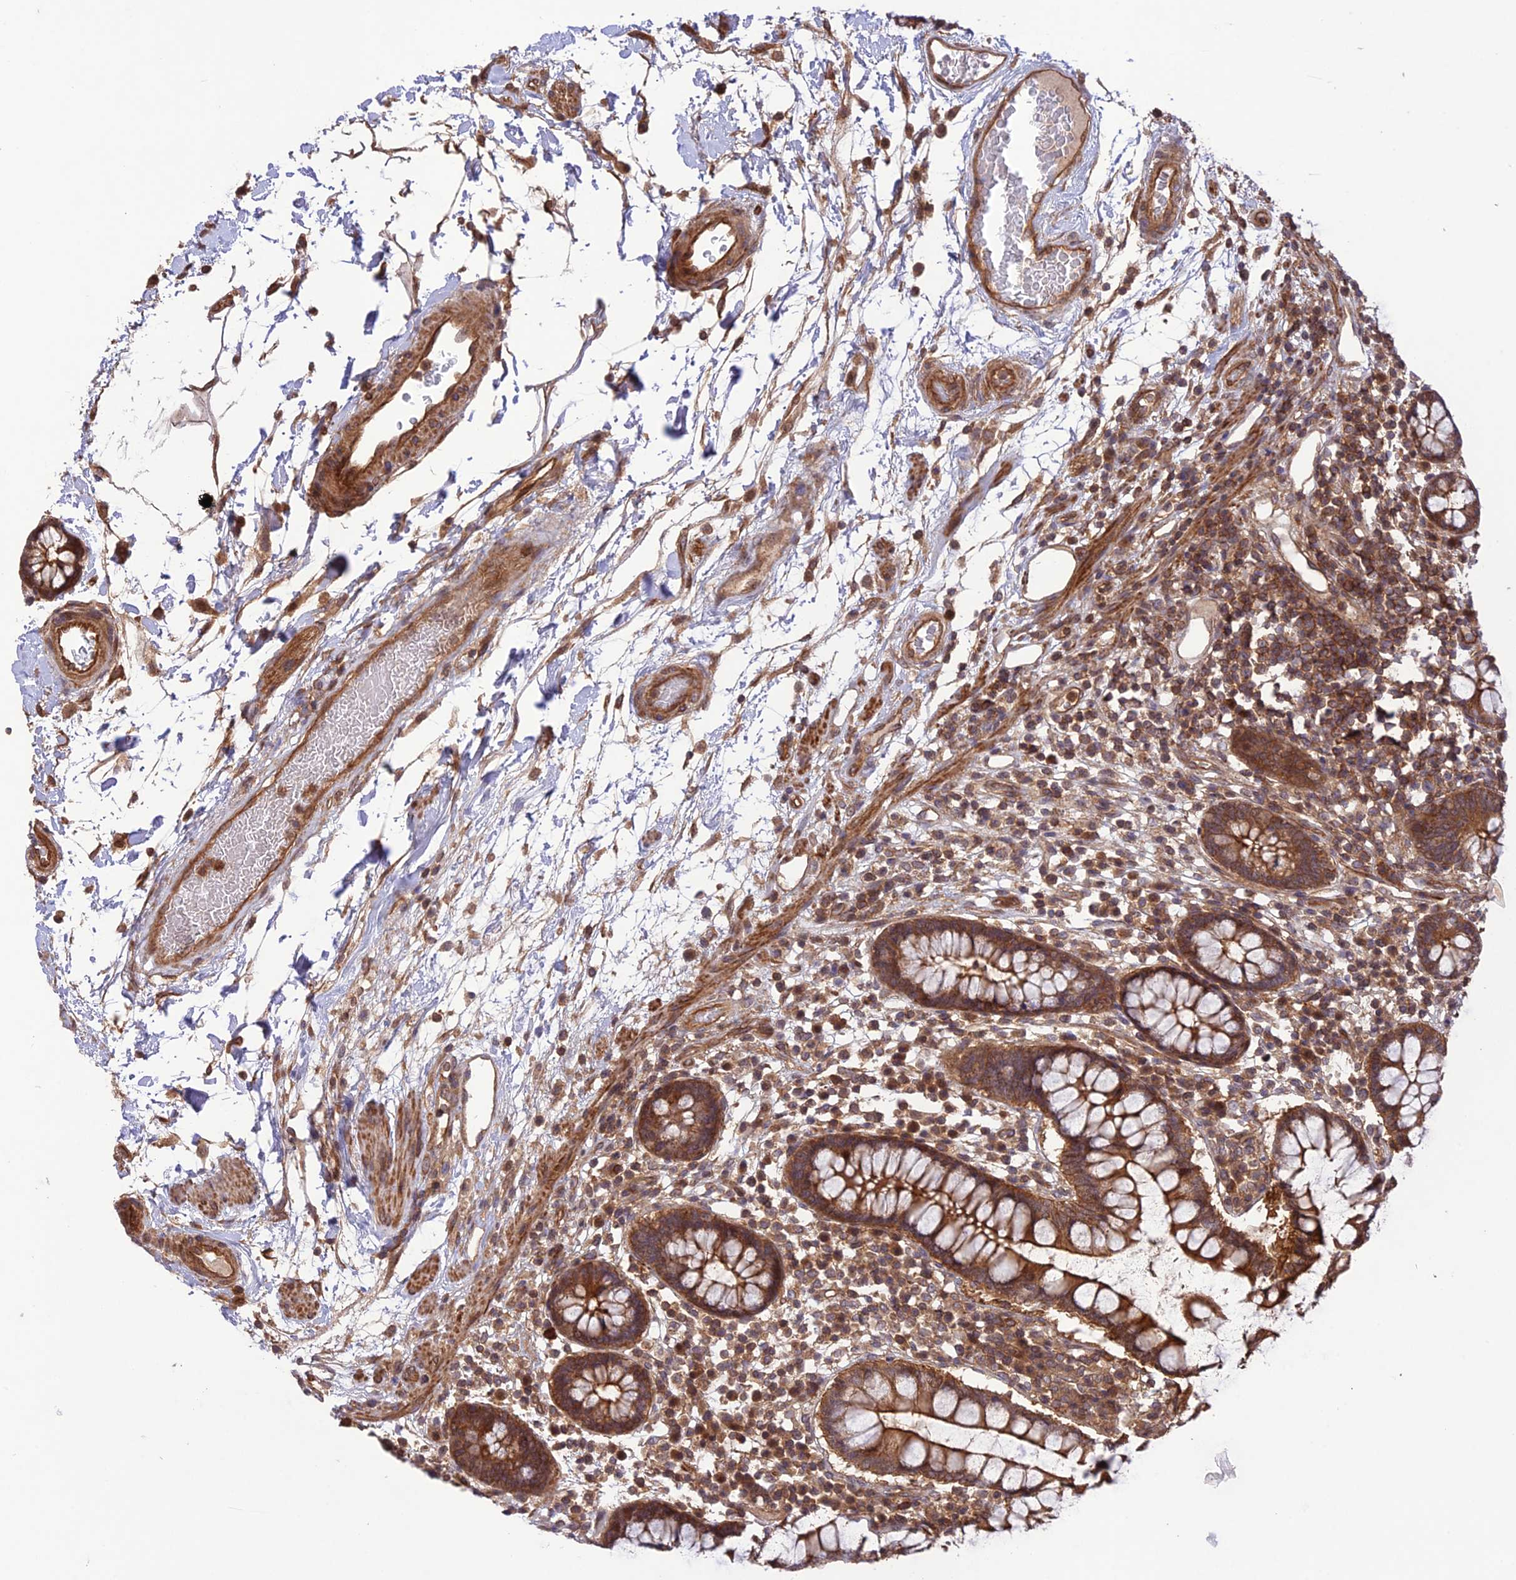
{"staining": {"intensity": "strong", "quantity": ">75%", "location": "cytoplasmic/membranous"}, "tissue": "colon", "cell_type": "Endothelial cells", "image_type": "normal", "snomed": [{"axis": "morphology", "description": "Normal tissue, NOS"}, {"axis": "topography", "description": "Colon"}], "caption": "The histopathology image reveals a brown stain indicating the presence of a protein in the cytoplasmic/membranous of endothelial cells in colon. The protein of interest is shown in brown color, while the nuclei are stained blue.", "gene": "FCHSD1", "patient": {"sex": "female", "age": 79}}